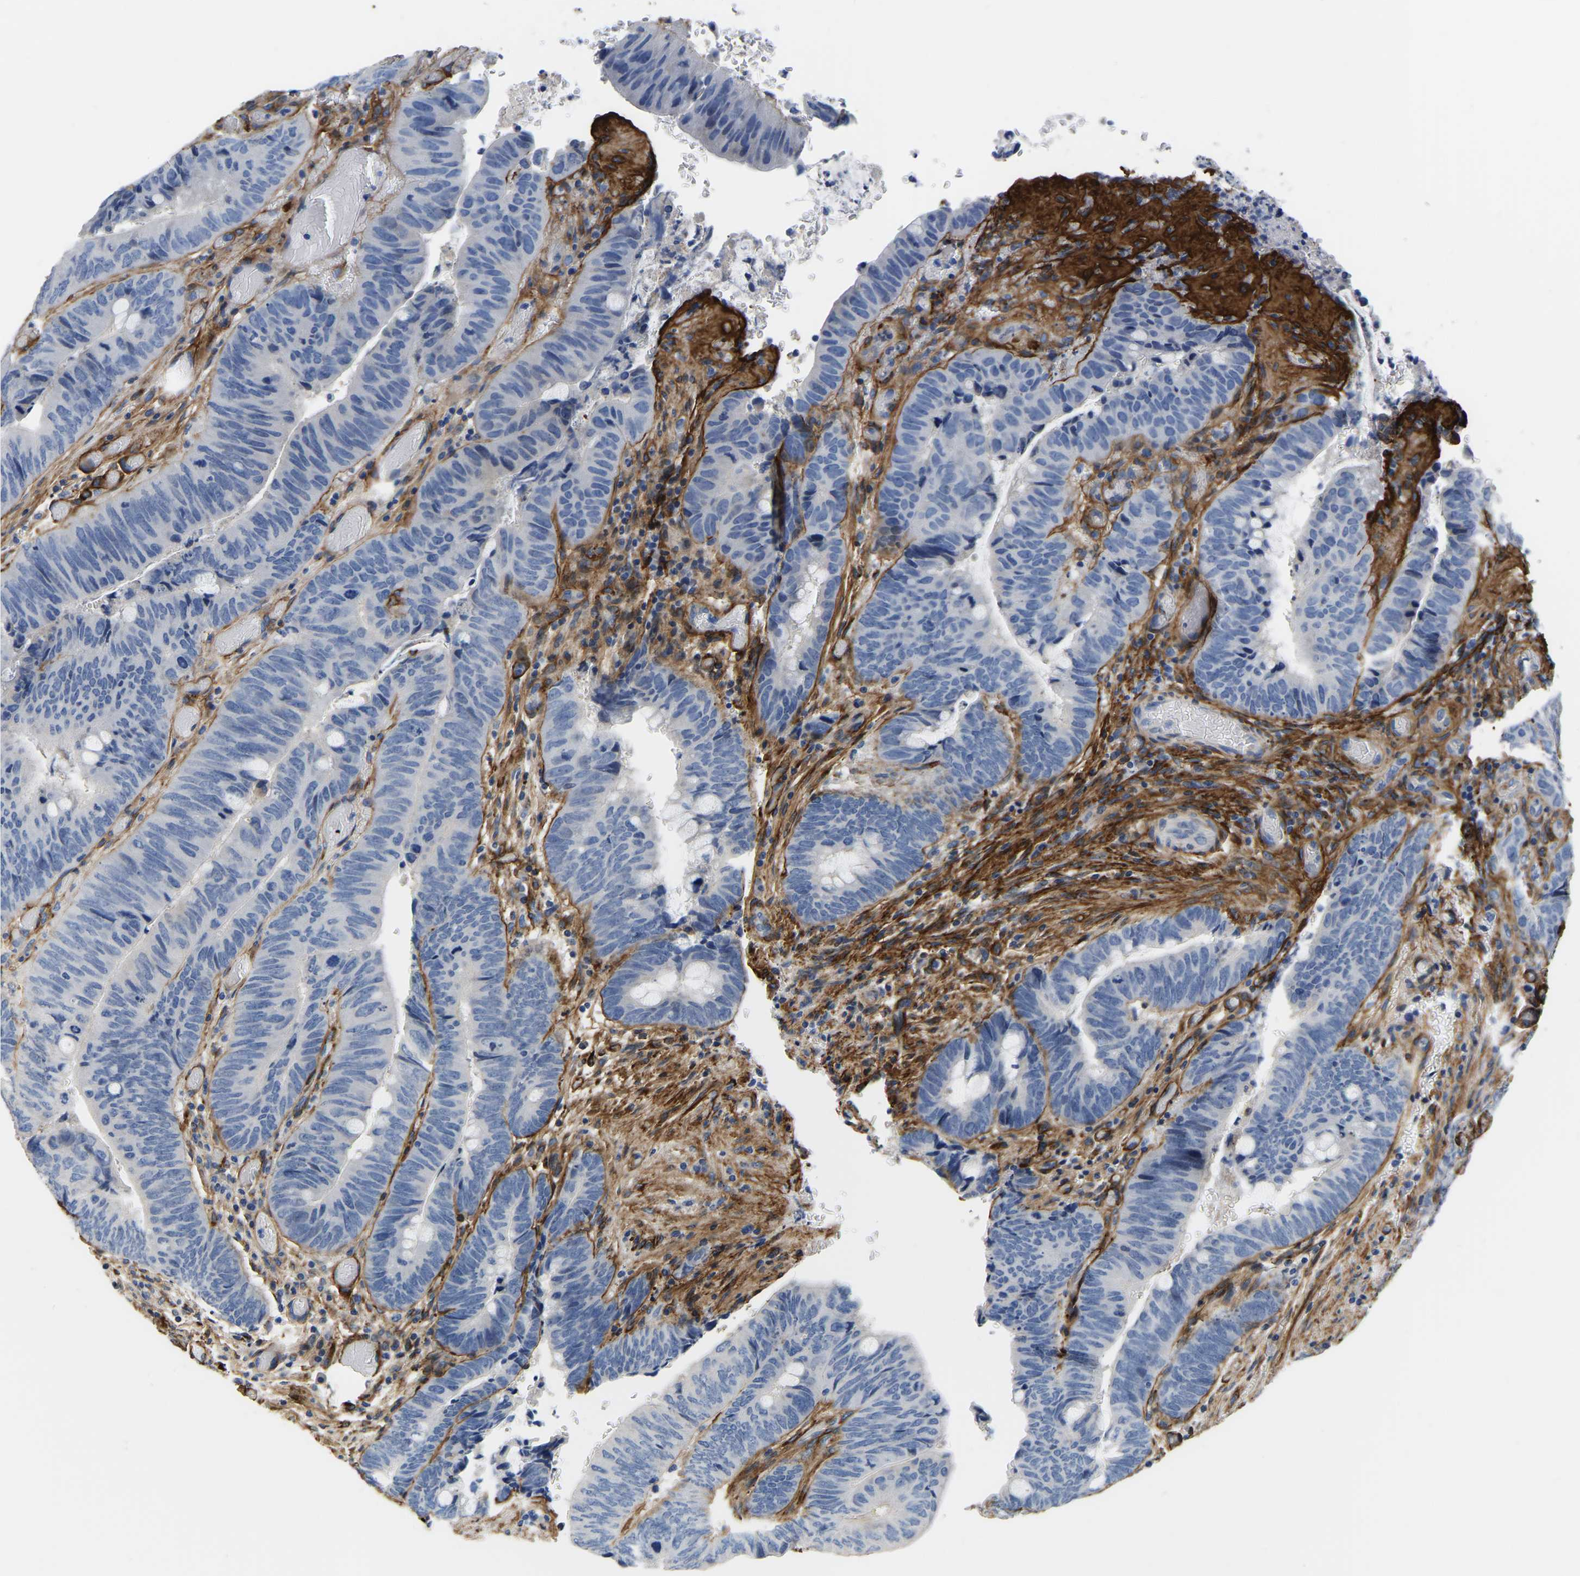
{"staining": {"intensity": "negative", "quantity": "none", "location": "none"}, "tissue": "colorectal cancer", "cell_type": "Tumor cells", "image_type": "cancer", "snomed": [{"axis": "morphology", "description": "Normal tissue, NOS"}, {"axis": "morphology", "description": "Adenocarcinoma, NOS"}, {"axis": "topography", "description": "Rectum"}], "caption": "Human adenocarcinoma (colorectal) stained for a protein using immunohistochemistry (IHC) reveals no positivity in tumor cells.", "gene": "COL6A1", "patient": {"sex": "male", "age": 92}}